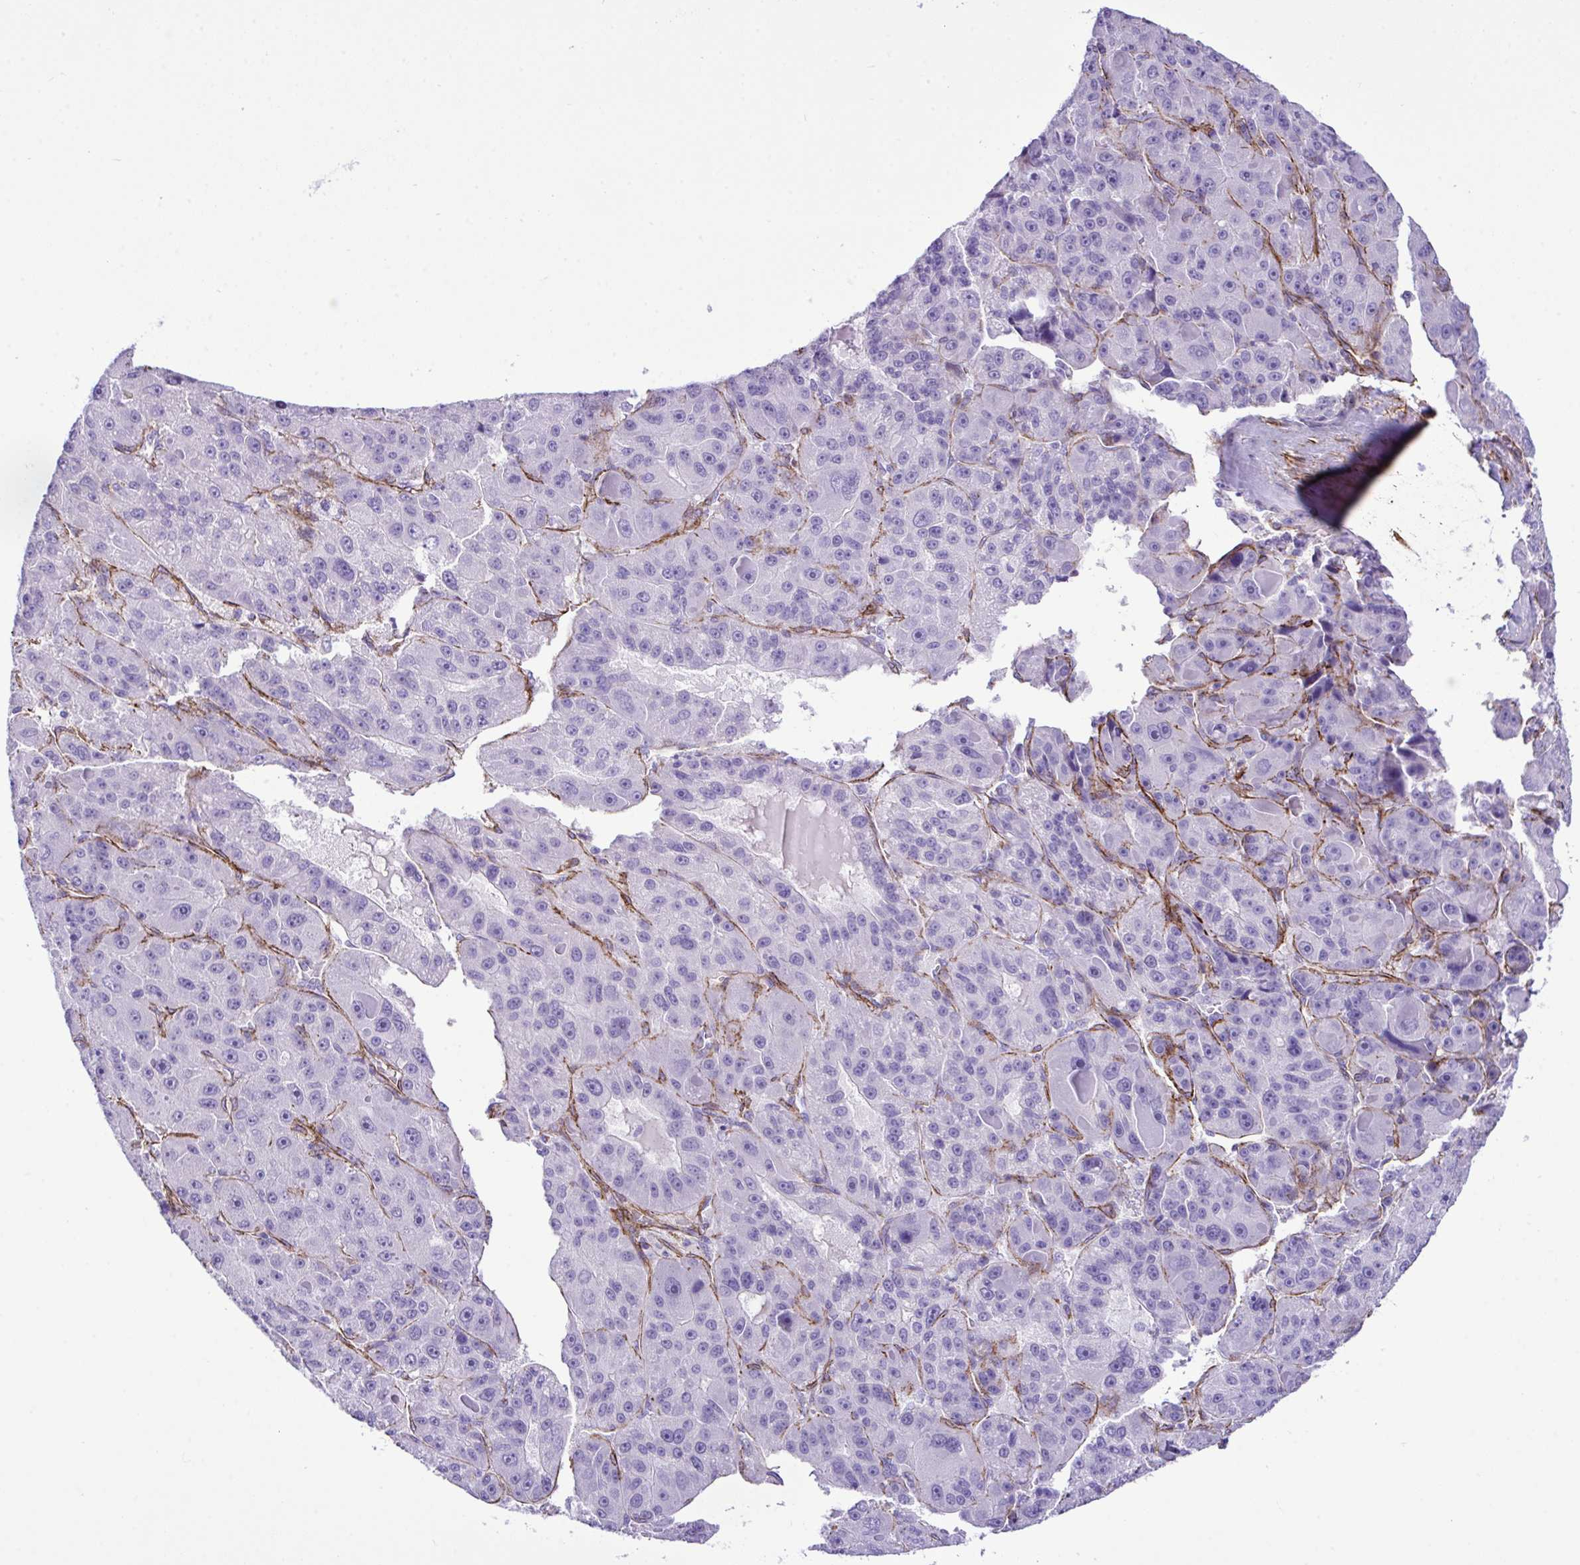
{"staining": {"intensity": "moderate", "quantity": "<25%", "location": "cytoplasmic/membranous"}, "tissue": "liver cancer", "cell_type": "Tumor cells", "image_type": "cancer", "snomed": [{"axis": "morphology", "description": "Carcinoma, Hepatocellular, NOS"}, {"axis": "topography", "description": "Liver"}], "caption": "Immunohistochemistry (IHC) of human liver cancer shows low levels of moderate cytoplasmic/membranous staining in approximately <25% of tumor cells.", "gene": "SYNPO2L", "patient": {"sex": "male", "age": 76}}